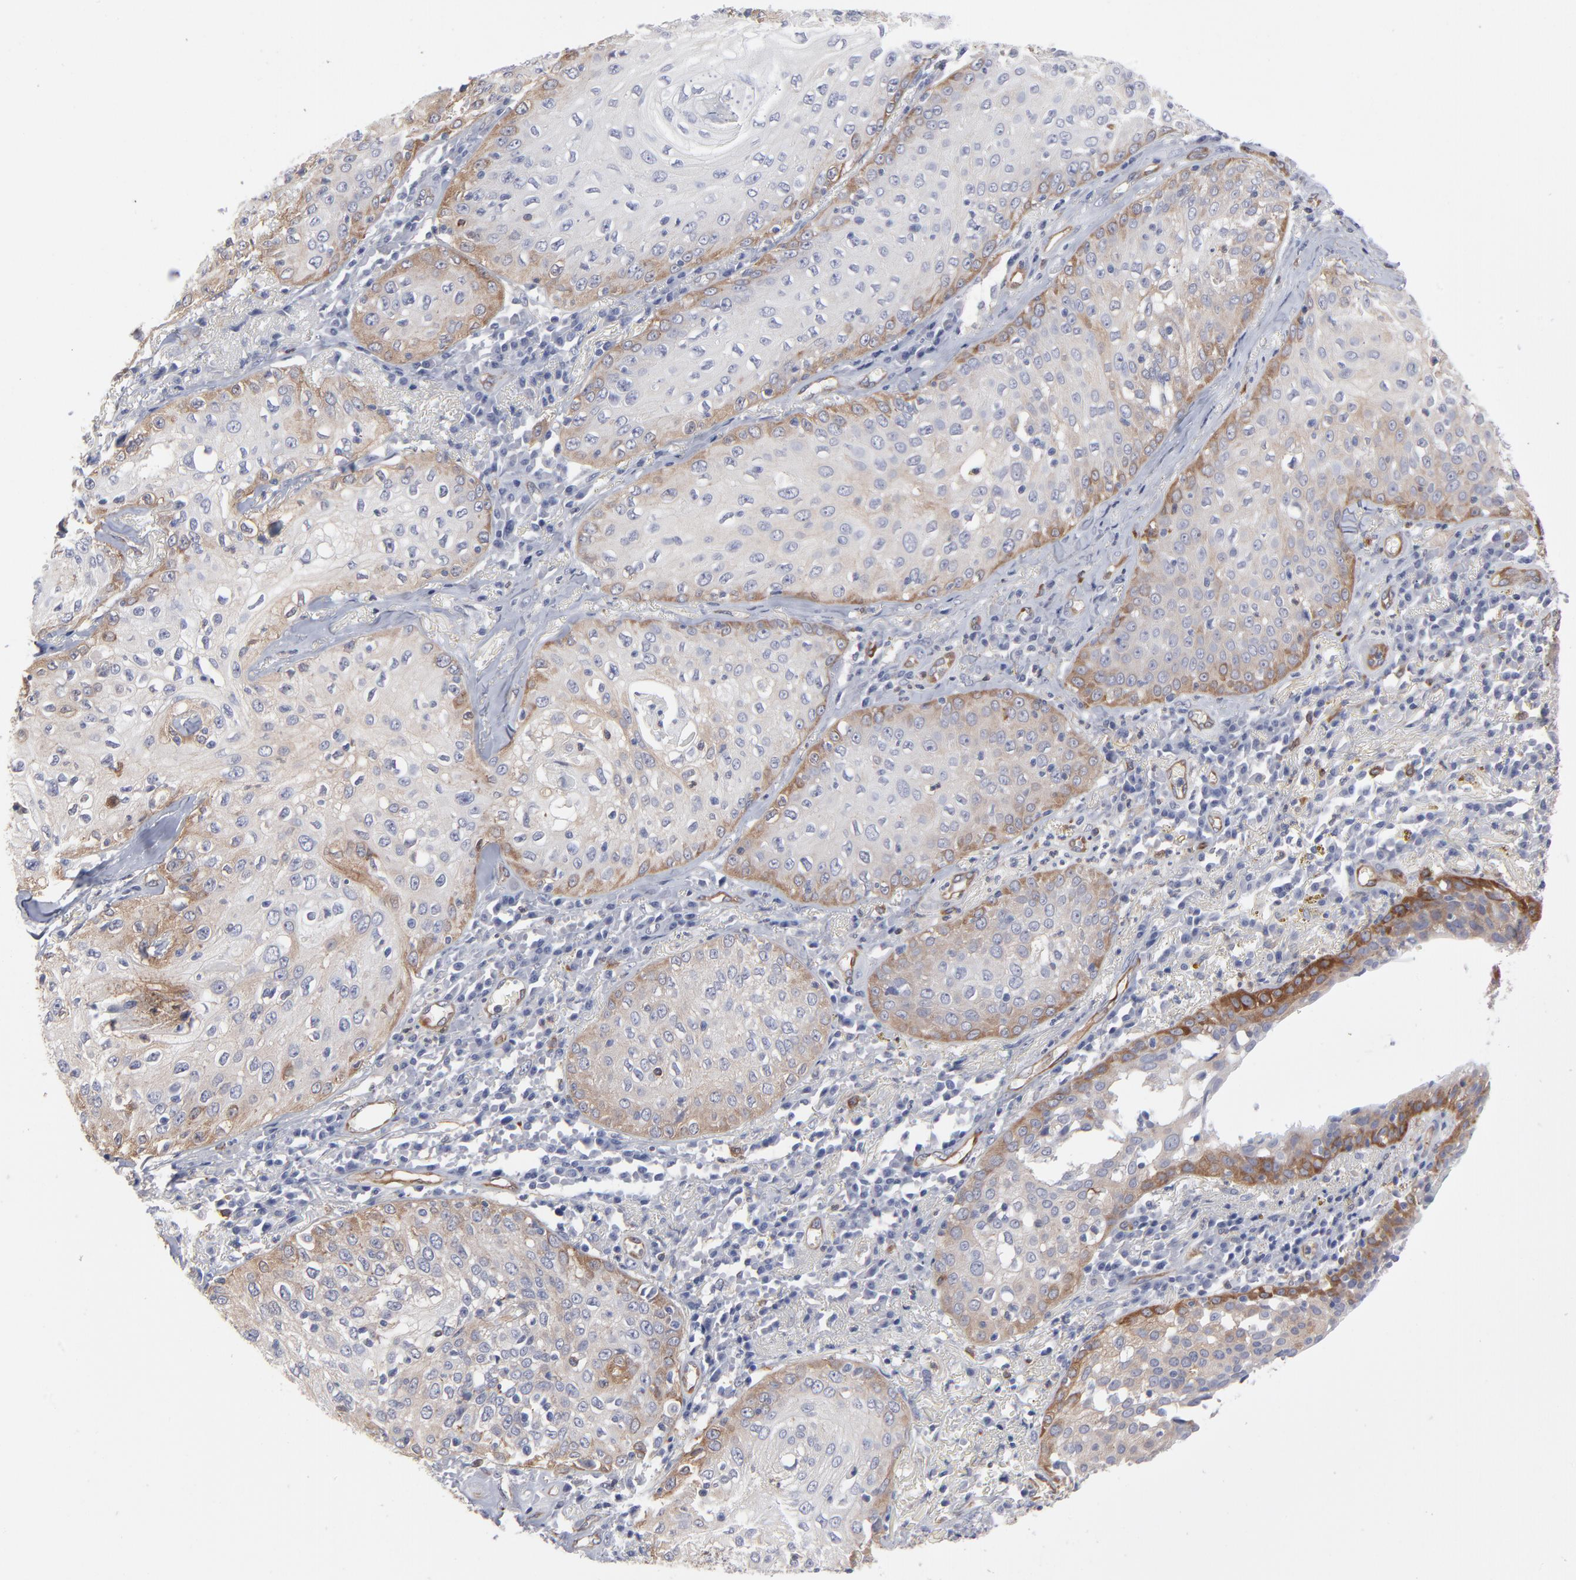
{"staining": {"intensity": "weak", "quantity": "25%-75%", "location": "cytoplasmic/membranous"}, "tissue": "skin cancer", "cell_type": "Tumor cells", "image_type": "cancer", "snomed": [{"axis": "morphology", "description": "Squamous cell carcinoma, NOS"}, {"axis": "topography", "description": "Skin"}], "caption": "The histopathology image shows staining of skin cancer, revealing weak cytoplasmic/membranous protein expression (brown color) within tumor cells. (Stains: DAB in brown, nuclei in blue, Microscopy: brightfield microscopy at high magnification).", "gene": "PXN", "patient": {"sex": "male", "age": 65}}